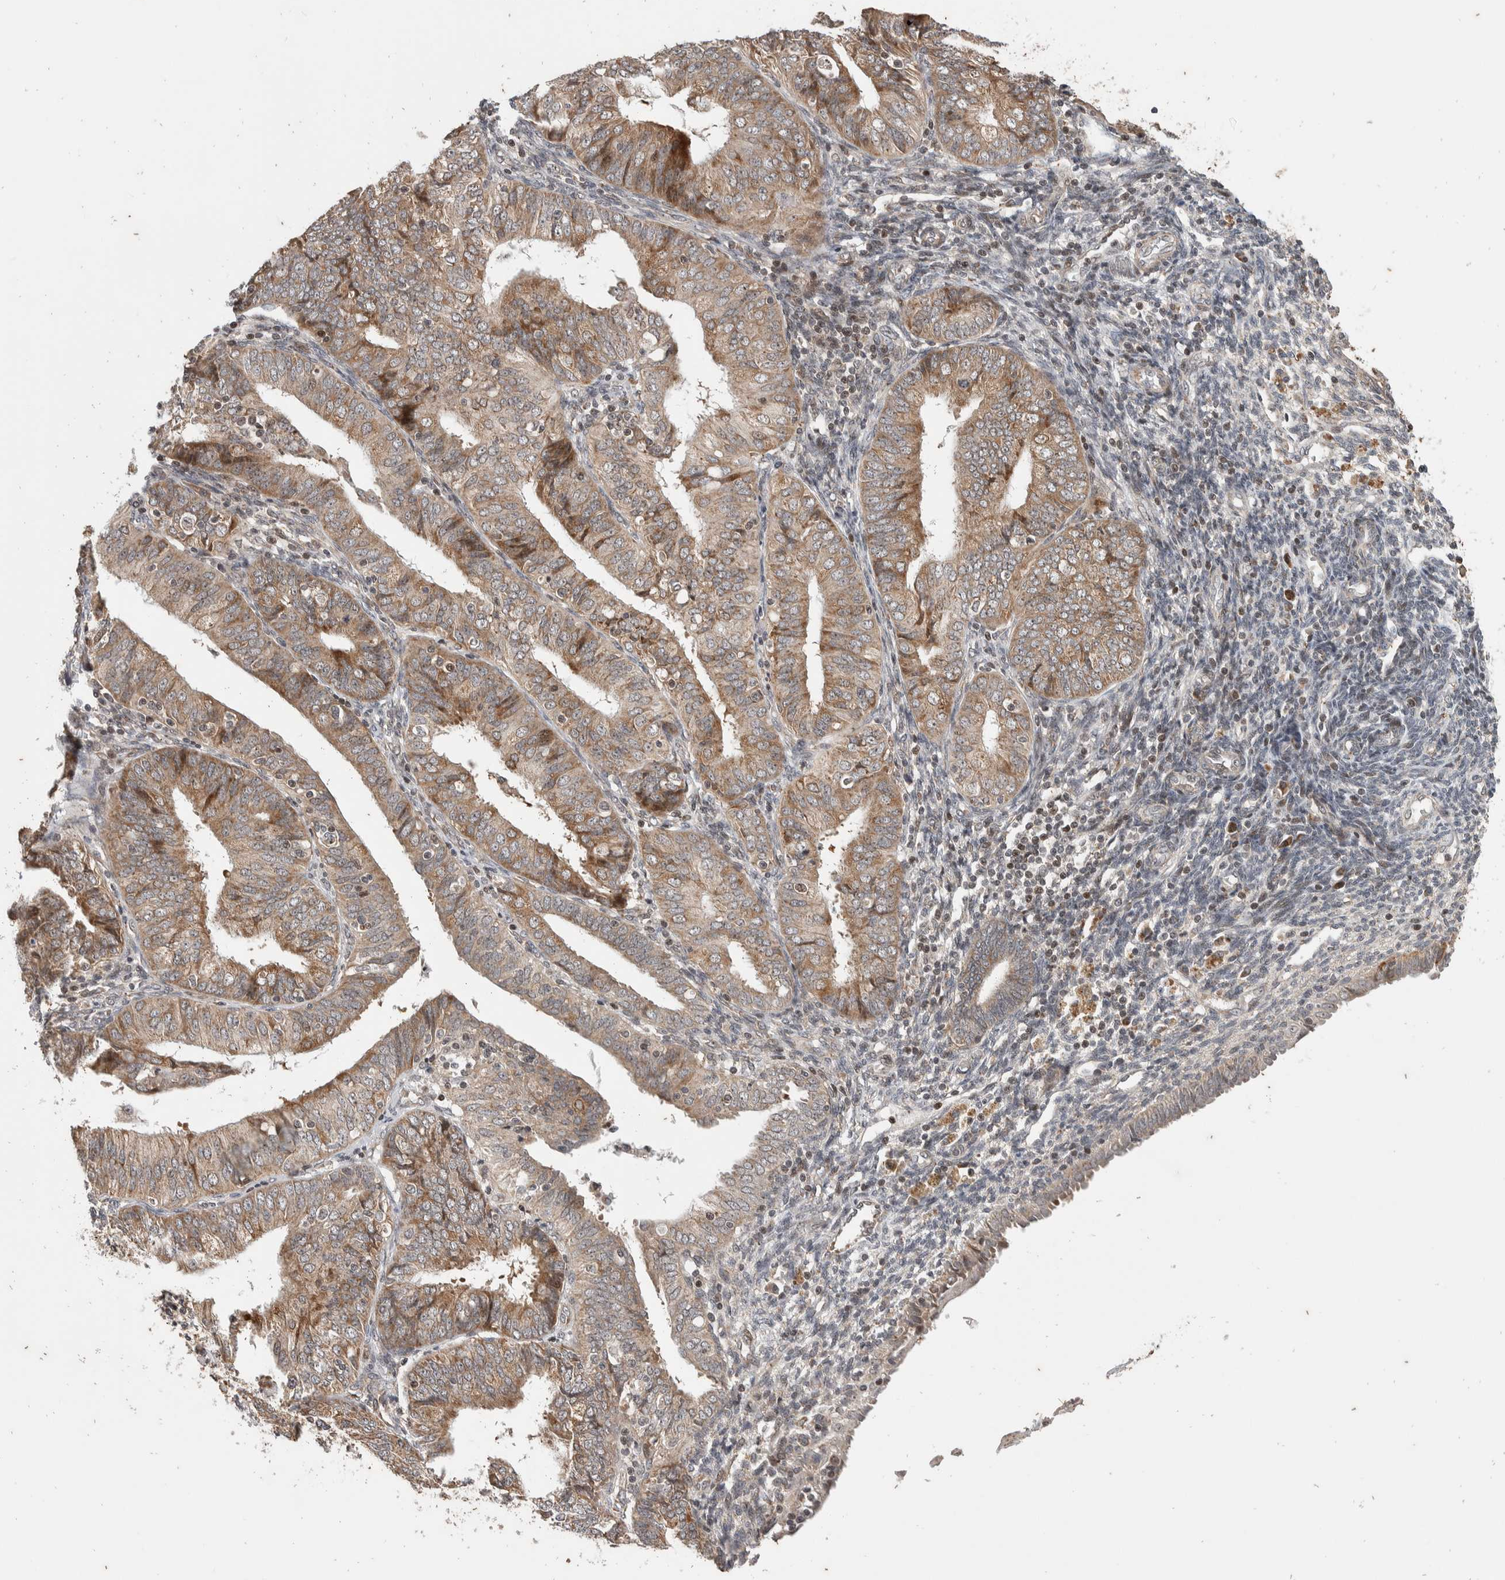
{"staining": {"intensity": "weak", "quantity": ">75%", "location": "cytoplasmic/membranous"}, "tissue": "endometrial cancer", "cell_type": "Tumor cells", "image_type": "cancer", "snomed": [{"axis": "morphology", "description": "Adenocarcinoma, NOS"}, {"axis": "topography", "description": "Endometrium"}], "caption": "Endometrial cancer (adenocarcinoma) was stained to show a protein in brown. There is low levels of weak cytoplasmic/membranous positivity in approximately >75% of tumor cells.", "gene": "ATXN7L1", "patient": {"sex": "female", "age": 58}}